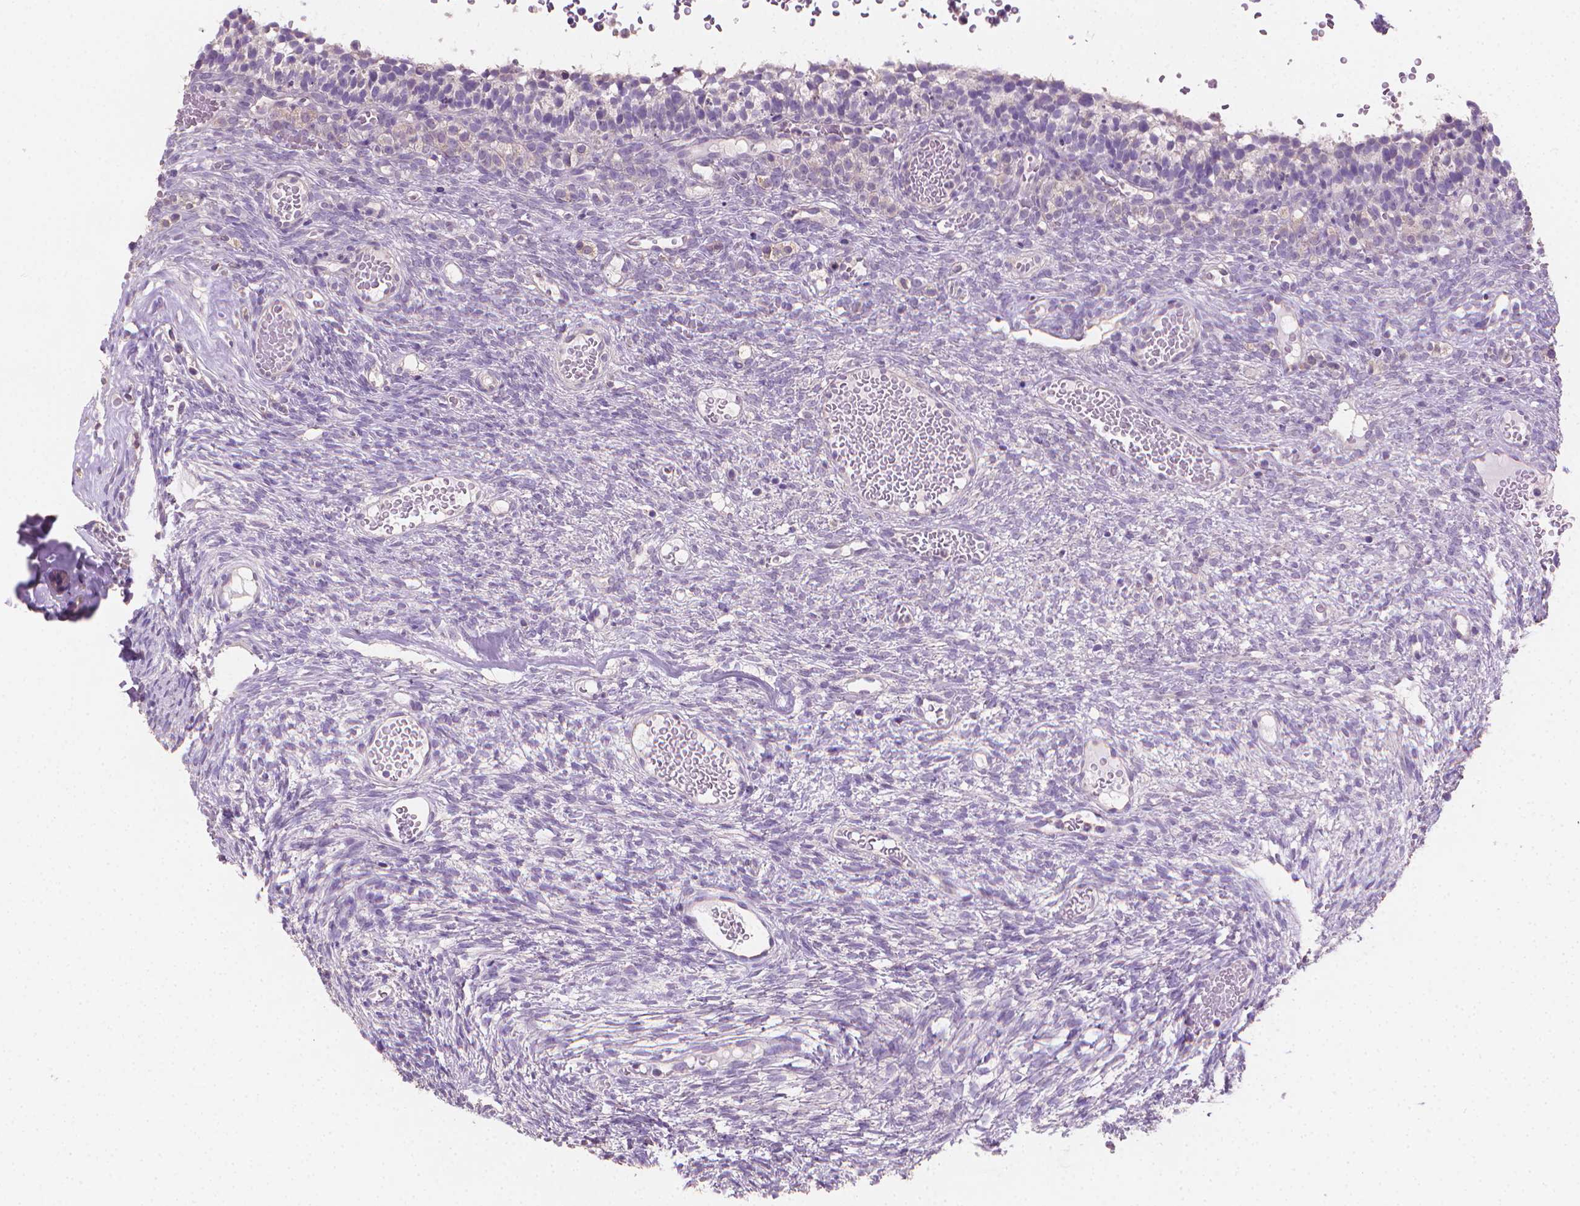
{"staining": {"intensity": "negative", "quantity": "none", "location": "none"}, "tissue": "ovary", "cell_type": "Follicle cells", "image_type": "normal", "snomed": [{"axis": "morphology", "description": "Normal tissue, NOS"}, {"axis": "topography", "description": "Ovary"}], "caption": "This is an immunohistochemistry (IHC) histopathology image of unremarkable ovary. There is no staining in follicle cells.", "gene": "CATIP", "patient": {"sex": "female", "age": 34}}